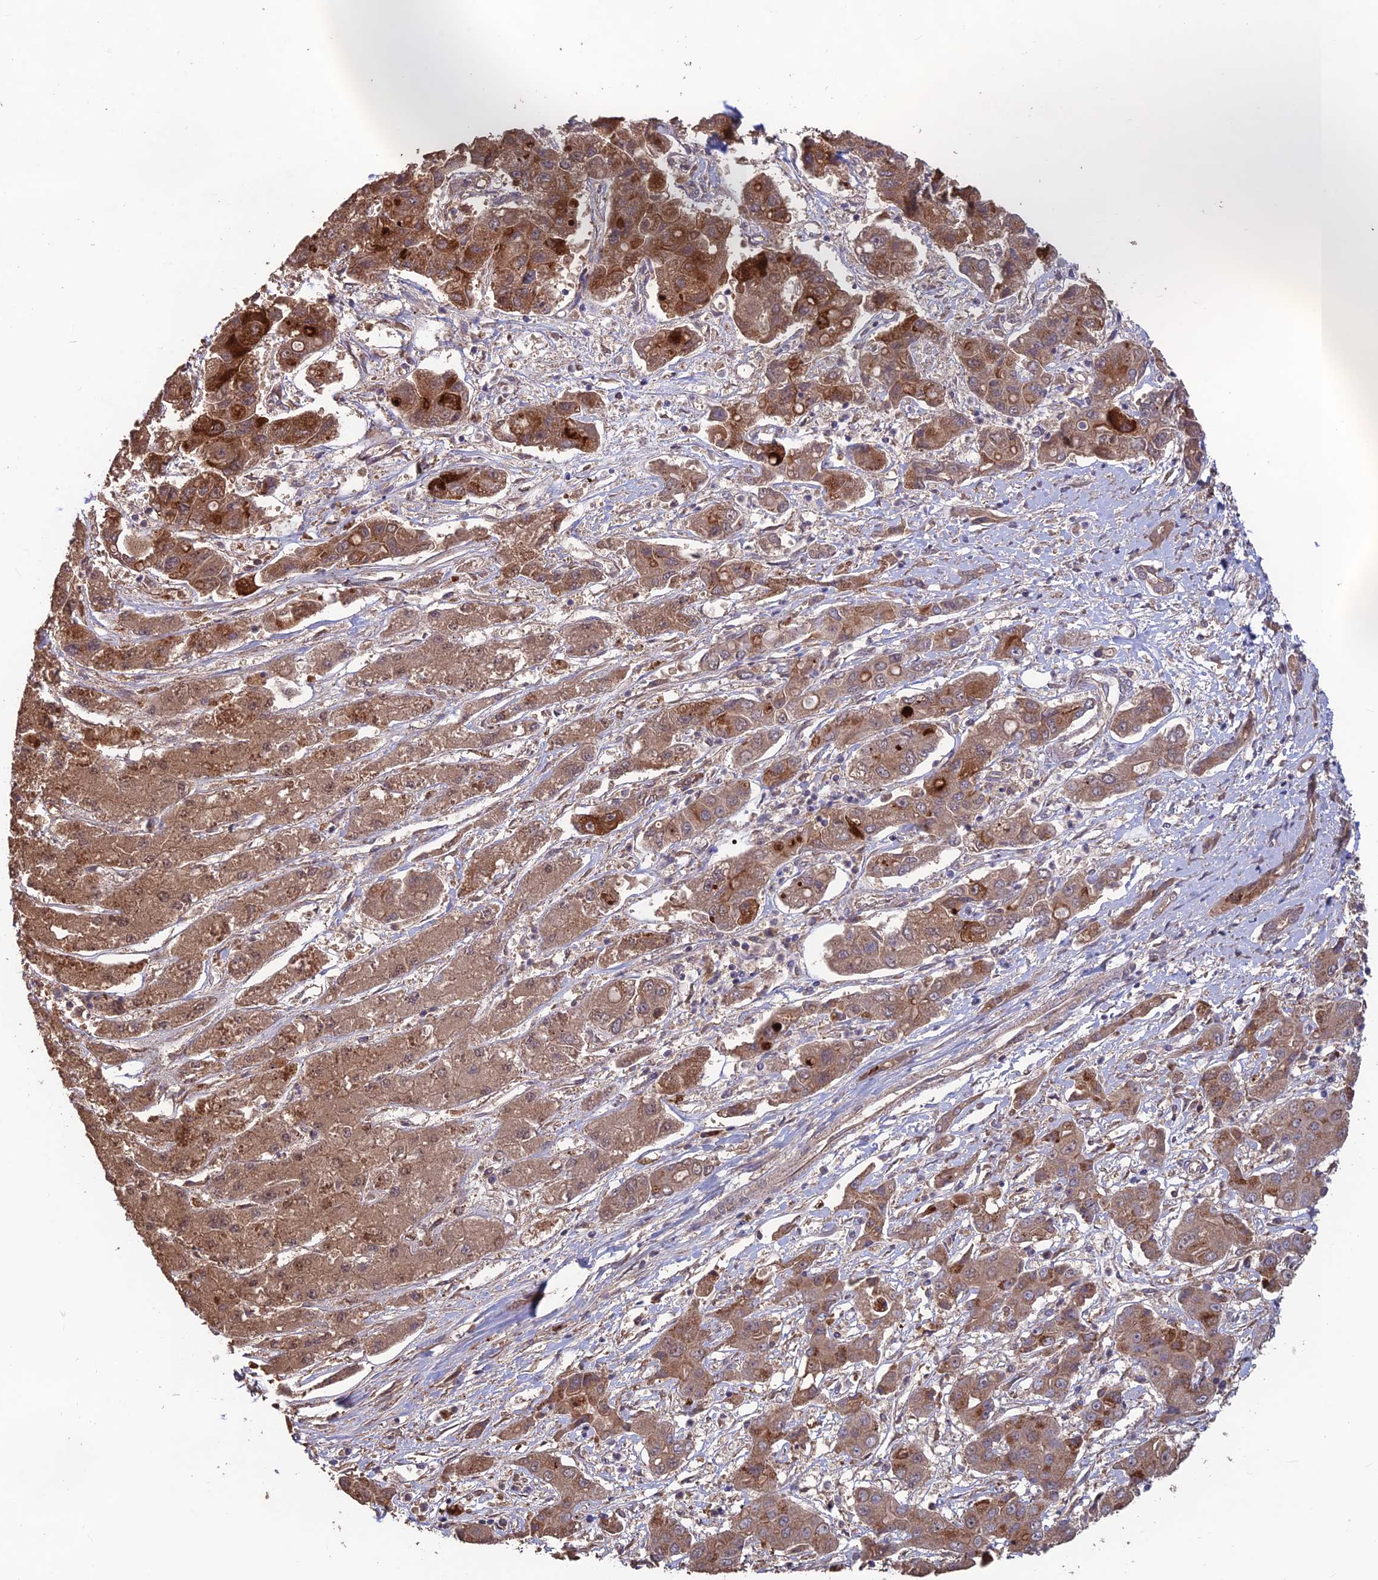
{"staining": {"intensity": "moderate", "quantity": ">75%", "location": "cytoplasmic/membranous"}, "tissue": "liver cancer", "cell_type": "Tumor cells", "image_type": "cancer", "snomed": [{"axis": "morphology", "description": "Cholangiocarcinoma"}, {"axis": "topography", "description": "Liver"}], "caption": "This image exhibits IHC staining of human liver cholangiocarcinoma, with medium moderate cytoplasmic/membranous positivity in approximately >75% of tumor cells.", "gene": "SHISA5", "patient": {"sex": "male", "age": 67}}